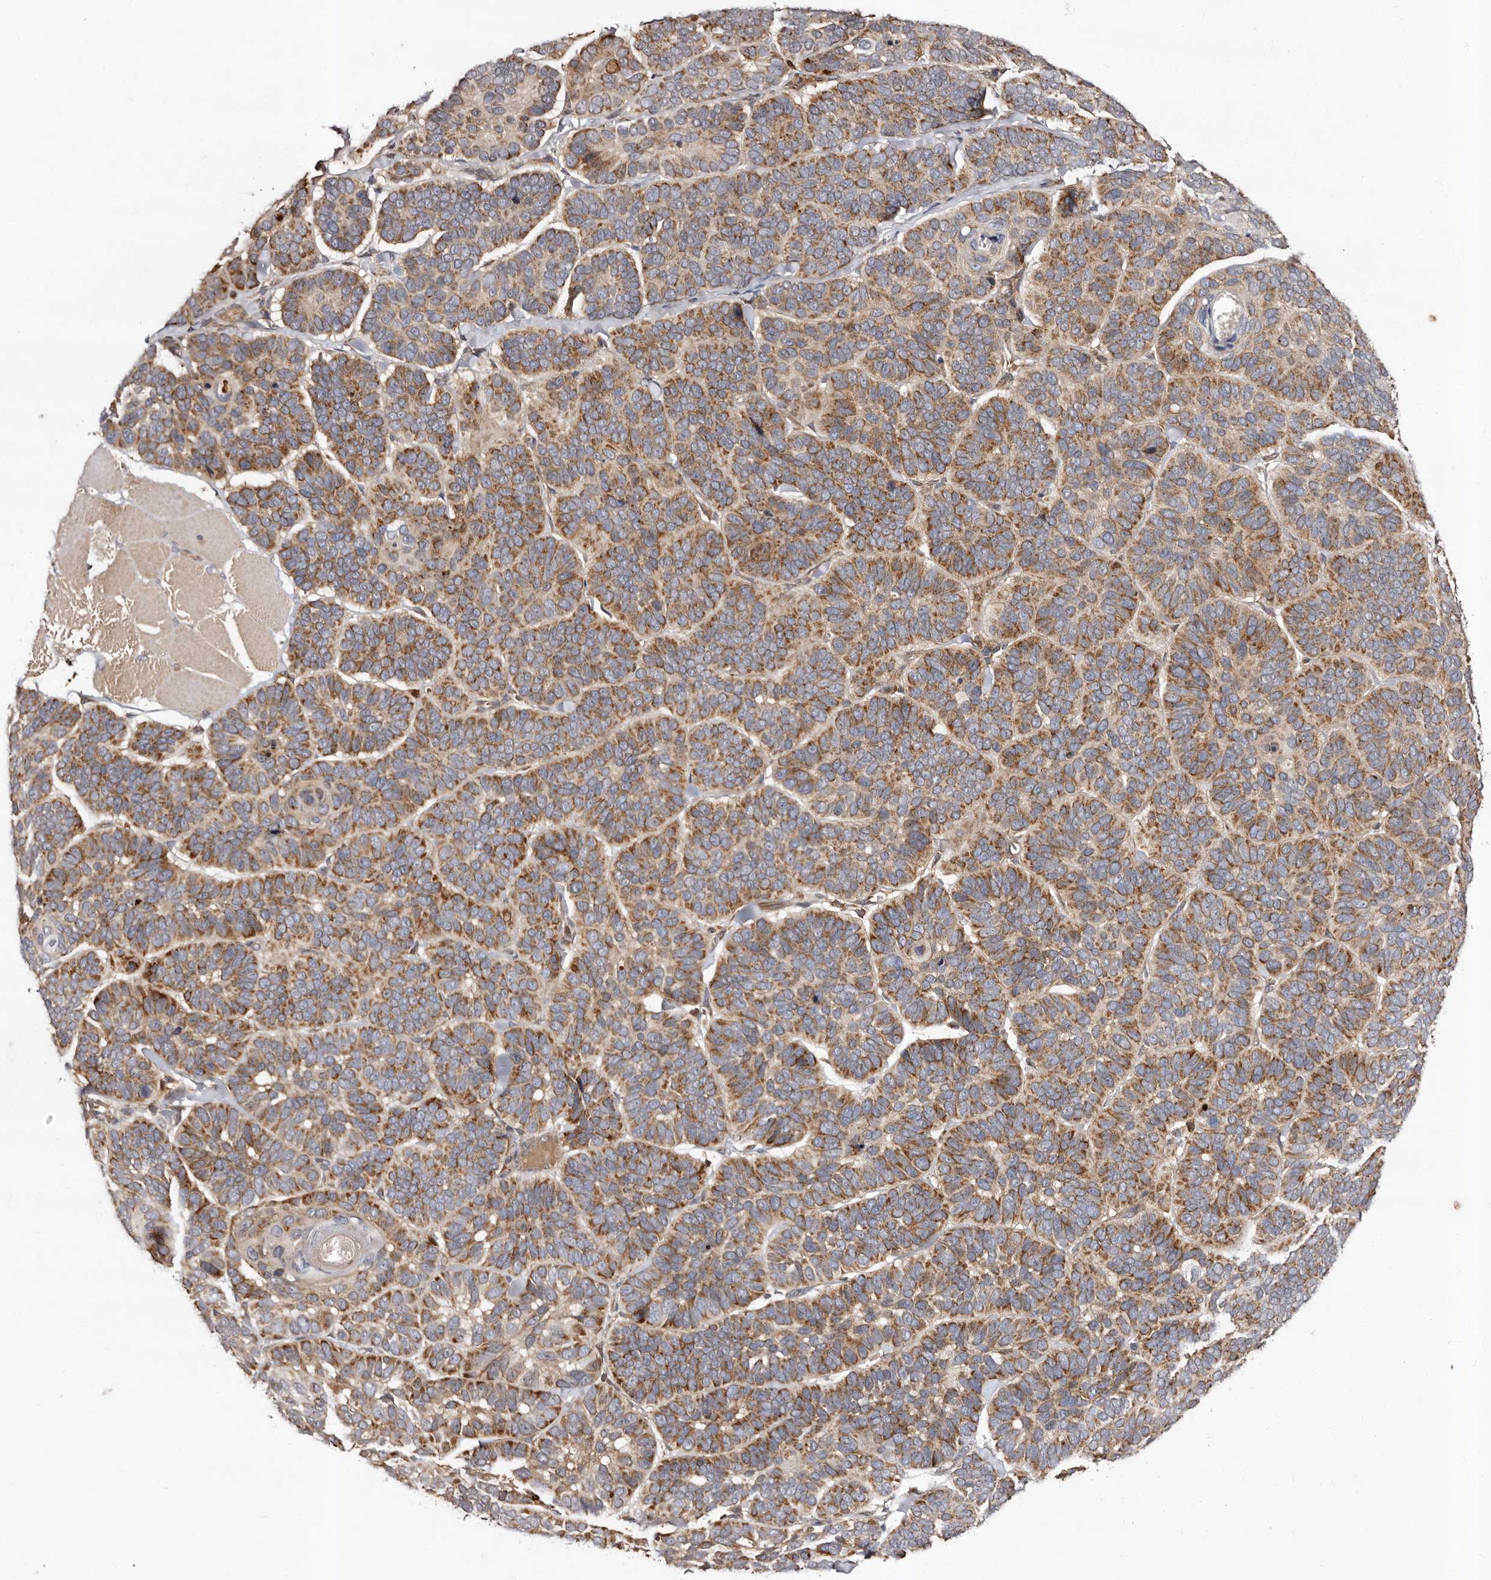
{"staining": {"intensity": "moderate", "quantity": "25%-75%", "location": "cytoplasmic/membranous"}, "tissue": "skin cancer", "cell_type": "Tumor cells", "image_type": "cancer", "snomed": [{"axis": "morphology", "description": "Basal cell carcinoma"}, {"axis": "topography", "description": "Skin"}], "caption": "A micrograph showing moderate cytoplasmic/membranous staining in approximately 25%-75% of tumor cells in basal cell carcinoma (skin), as visualized by brown immunohistochemical staining.", "gene": "BAX", "patient": {"sex": "male", "age": 62}}